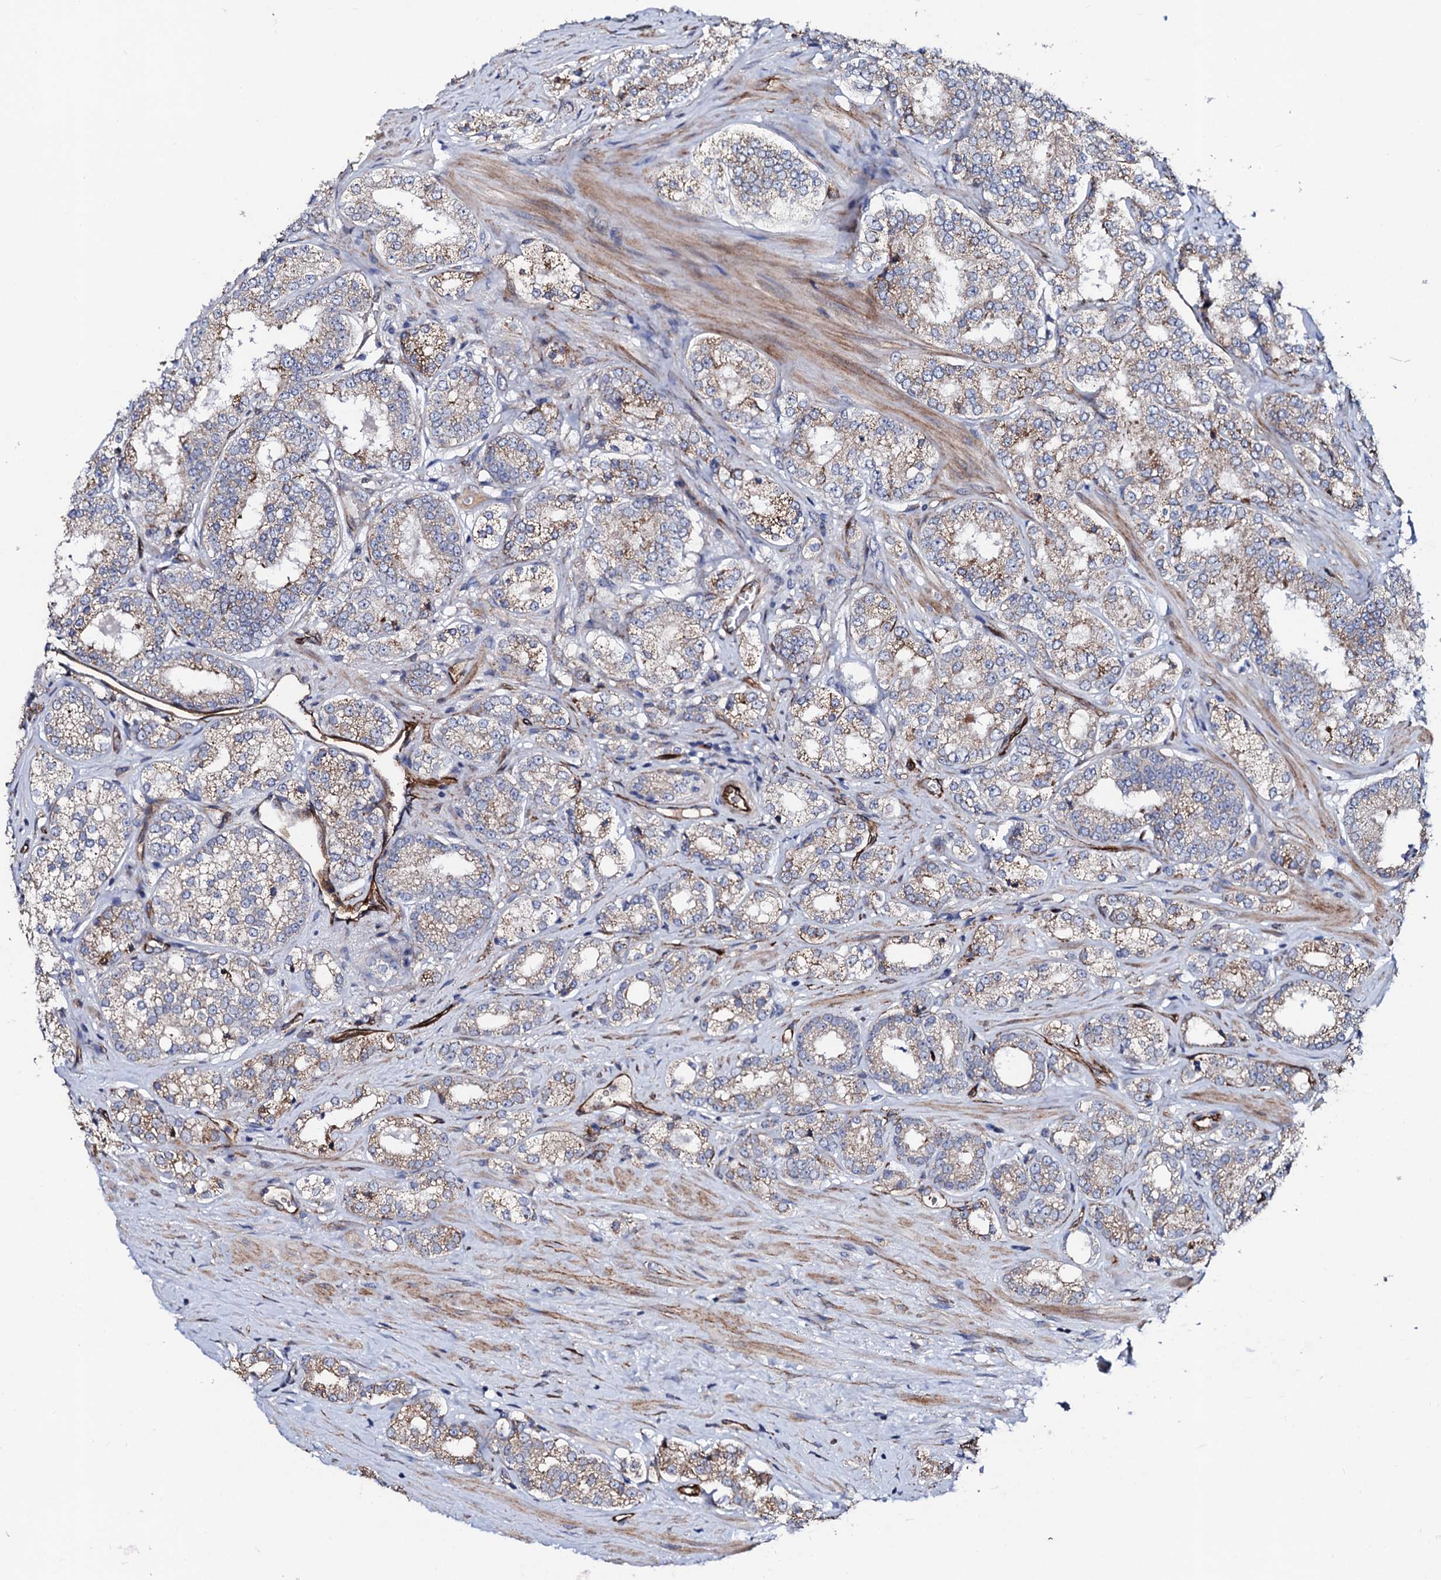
{"staining": {"intensity": "moderate", "quantity": ">75%", "location": "cytoplasmic/membranous"}, "tissue": "prostate cancer", "cell_type": "Tumor cells", "image_type": "cancer", "snomed": [{"axis": "morphology", "description": "Normal tissue, NOS"}, {"axis": "morphology", "description": "Adenocarcinoma, High grade"}, {"axis": "topography", "description": "Prostate"}], "caption": "High-grade adenocarcinoma (prostate) stained for a protein demonstrates moderate cytoplasmic/membranous positivity in tumor cells. The protein is shown in brown color, while the nuclei are stained blue.", "gene": "DBX1", "patient": {"sex": "male", "age": 83}}